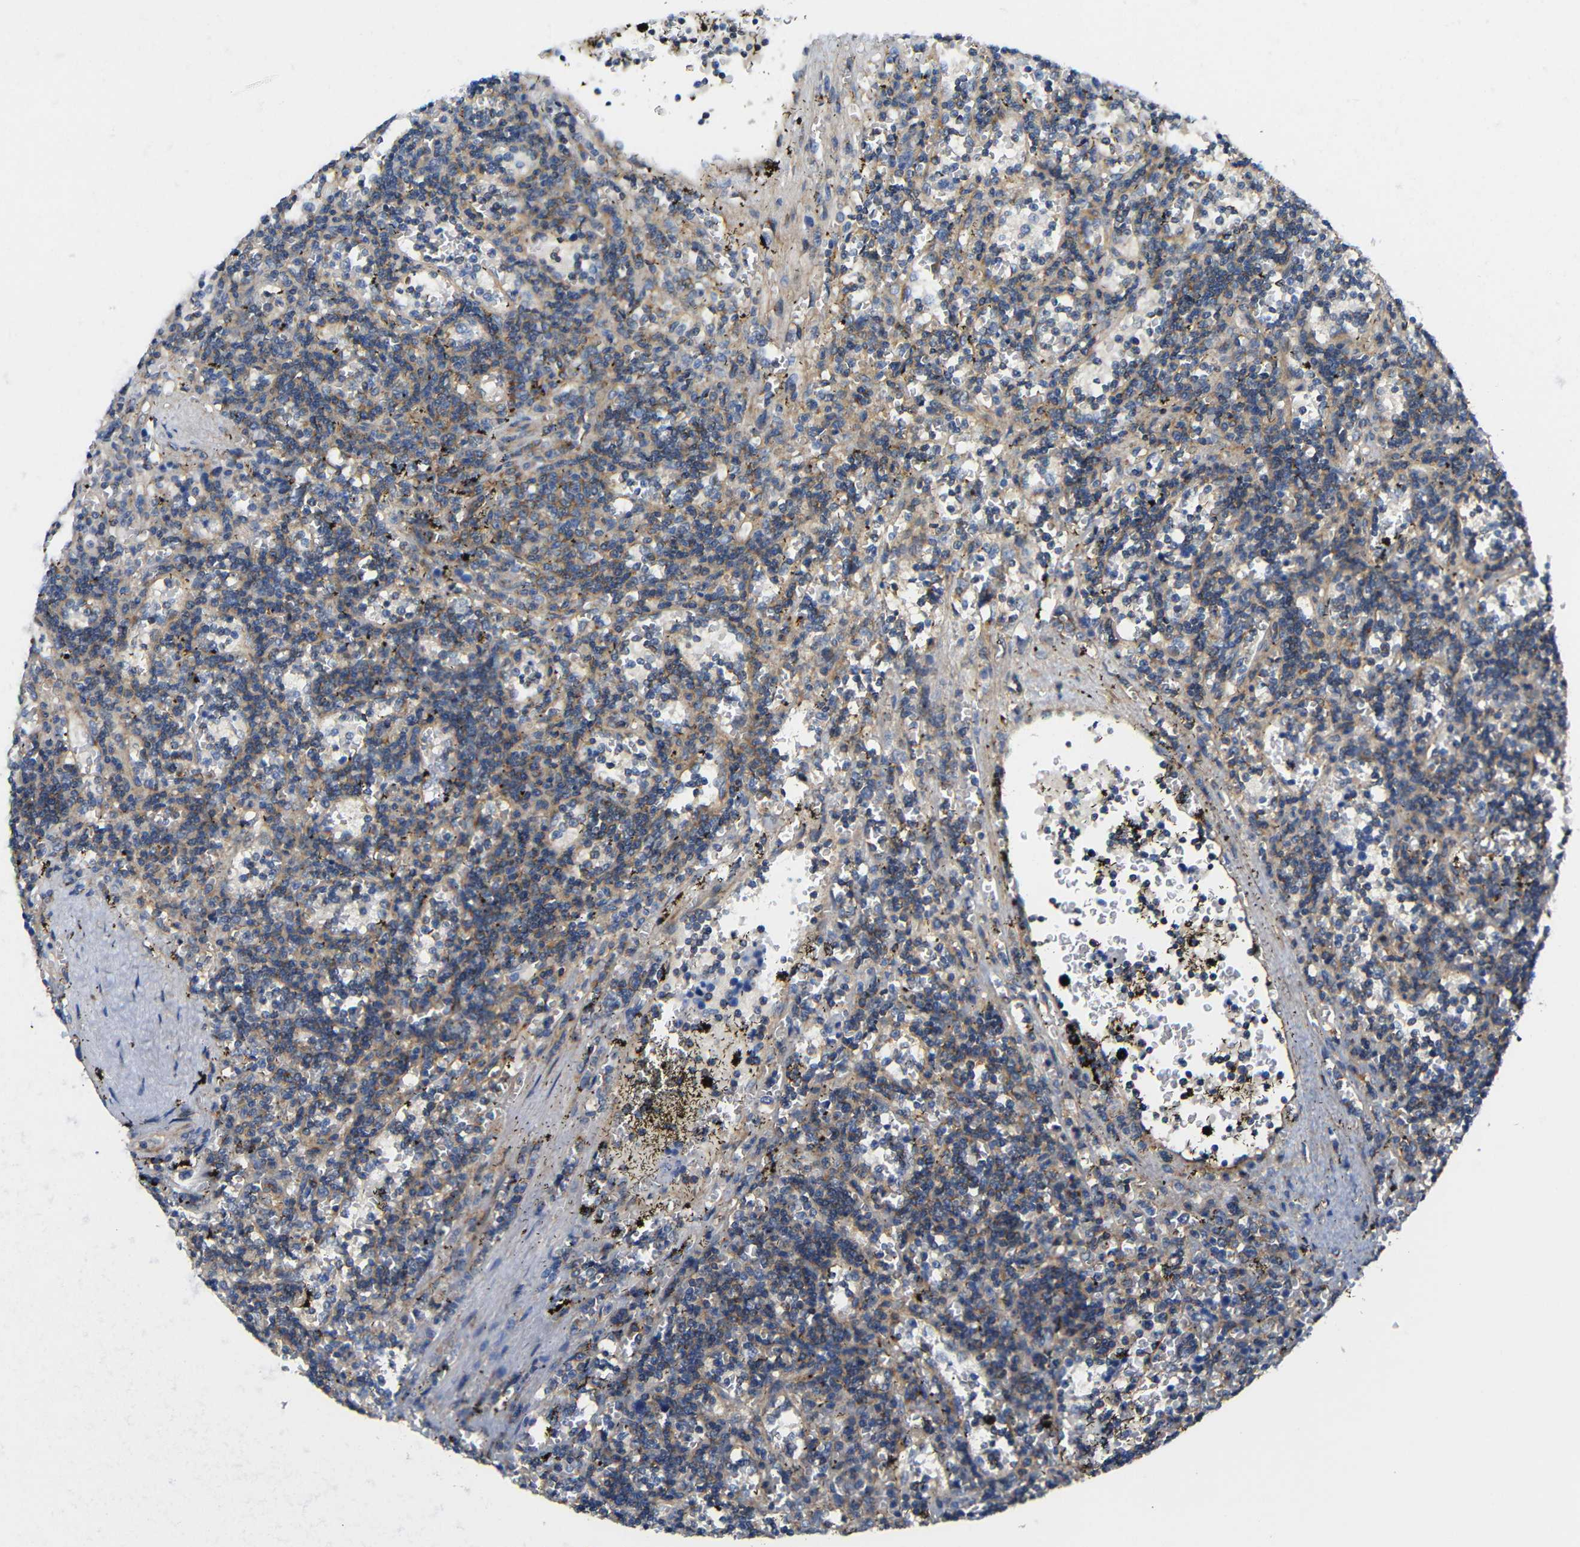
{"staining": {"intensity": "moderate", "quantity": ">75%", "location": "cytoplasmic/membranous"}, "tissue": "lymphoma", "cell_type": "Tumor cells", "image_type": "cancer", "snomed": [{"axis": "morphology", "description": "Malignant lymphoma, non-Hodgkin's type, Low grade"}, {"axis": "topography", "description": "Spleen"}], "caption": "Tumor cells demonstrate moderate cytoplasmic/membranous positivity in about >75% of cells in lymphoma.", "gene": "SYPL1", "patient": {"sex": "male", "age": 60}}